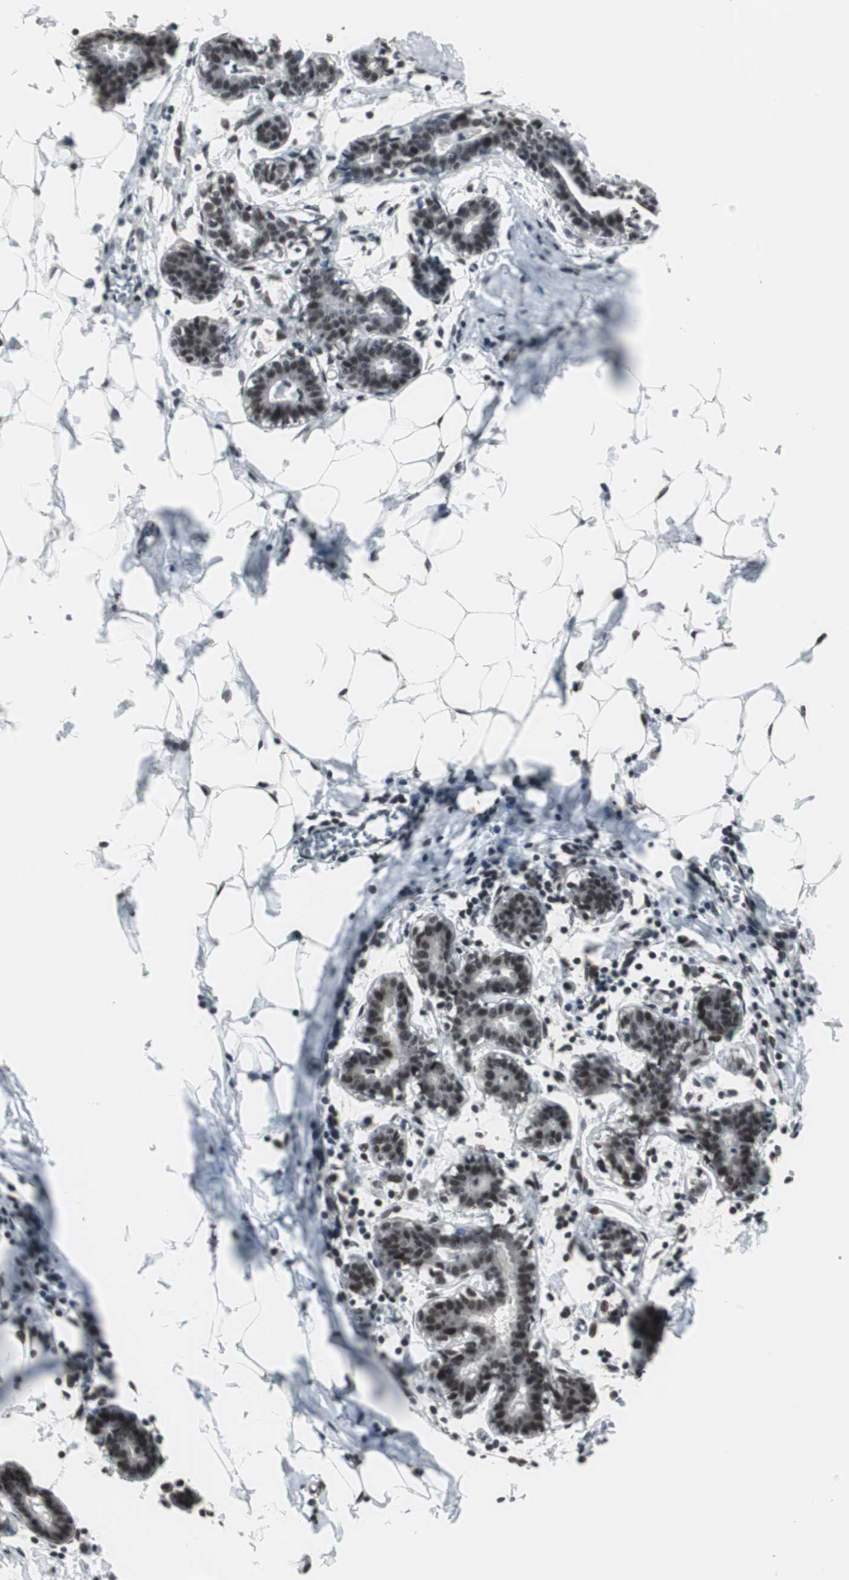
{"staining": {"intensity": "moderate", "quantity": ">75%", "location": "nuclear"}, "tissue": "breast", "cell_type": "Adipocytes", "image_type": "normal", "snomed": [{"axis": "morphology", "description": "Normal tissue, NOS"}, {"axis": "topography", "description": "Breast"}], "caption": "A high-resolution image shows immunohistochemistry (IHC) staining of normal breast, which displays moderate nuclear positivity in about >75% of adipocytes.", "gene": "CDK9", "patient": {"sex": "female", "age": 27}}